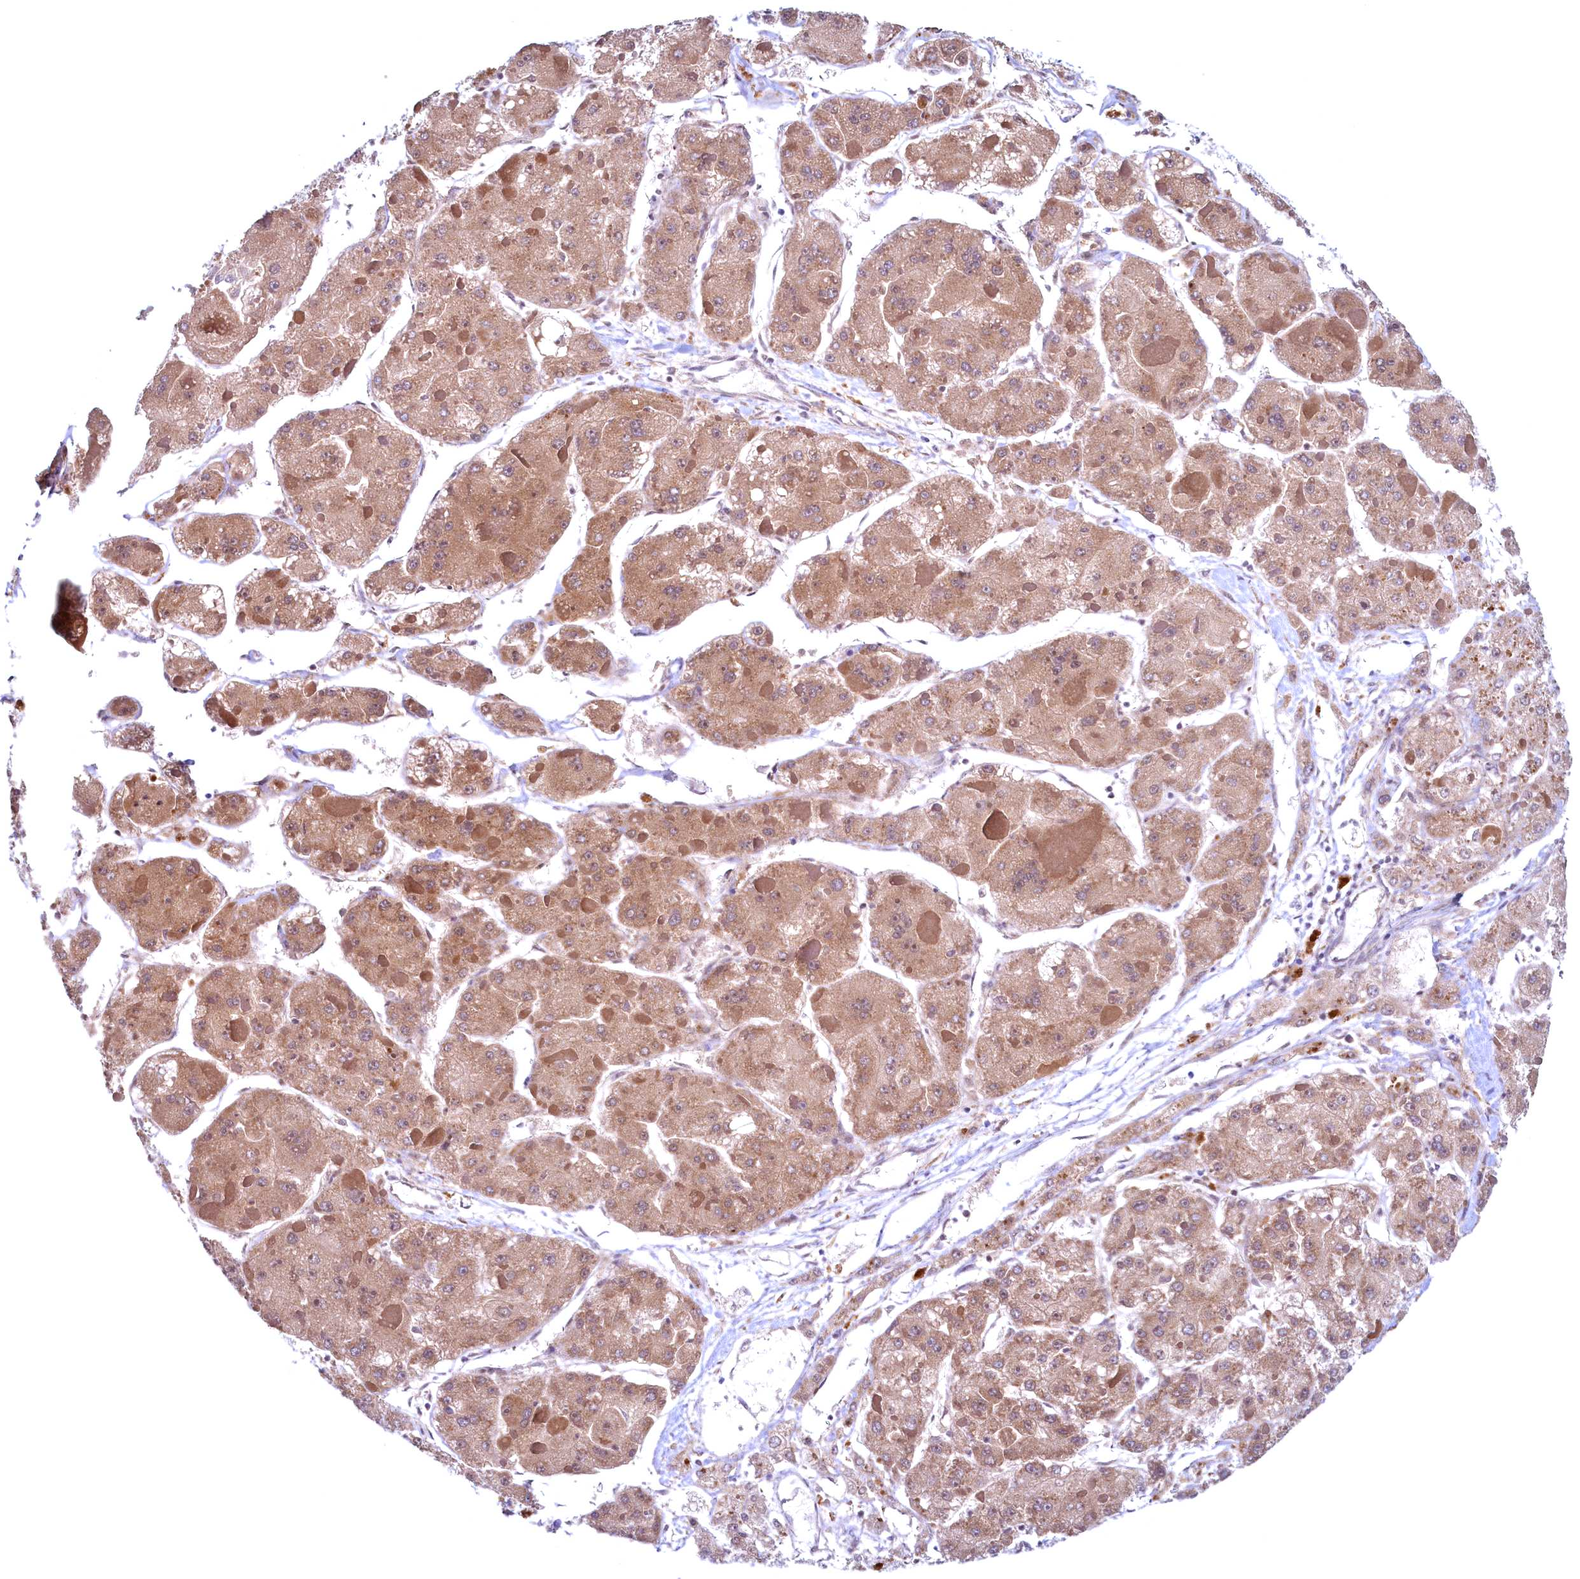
{"staining": {"intensity": "moderate", "quantity": ">75%", "location": "cytoplasmic/membranous"}, "tissue": "liver cancer", "cell_type": "Tumor cells", "image_type": "cancer", "snomed": [{"axis": "morphology", "description": "Carcinoma, Hepatocellular, NOS"}, {"axis": "topography", "description": "Liver"}], "caption": "Moderate cytoplasmic/membranous protein positivity is identified in approximately >75% of tumor cells in liver hepatocellular carcinoma.", "gene": "MAP1LC3A", "patient": {"sex": "female", "age": 73}}